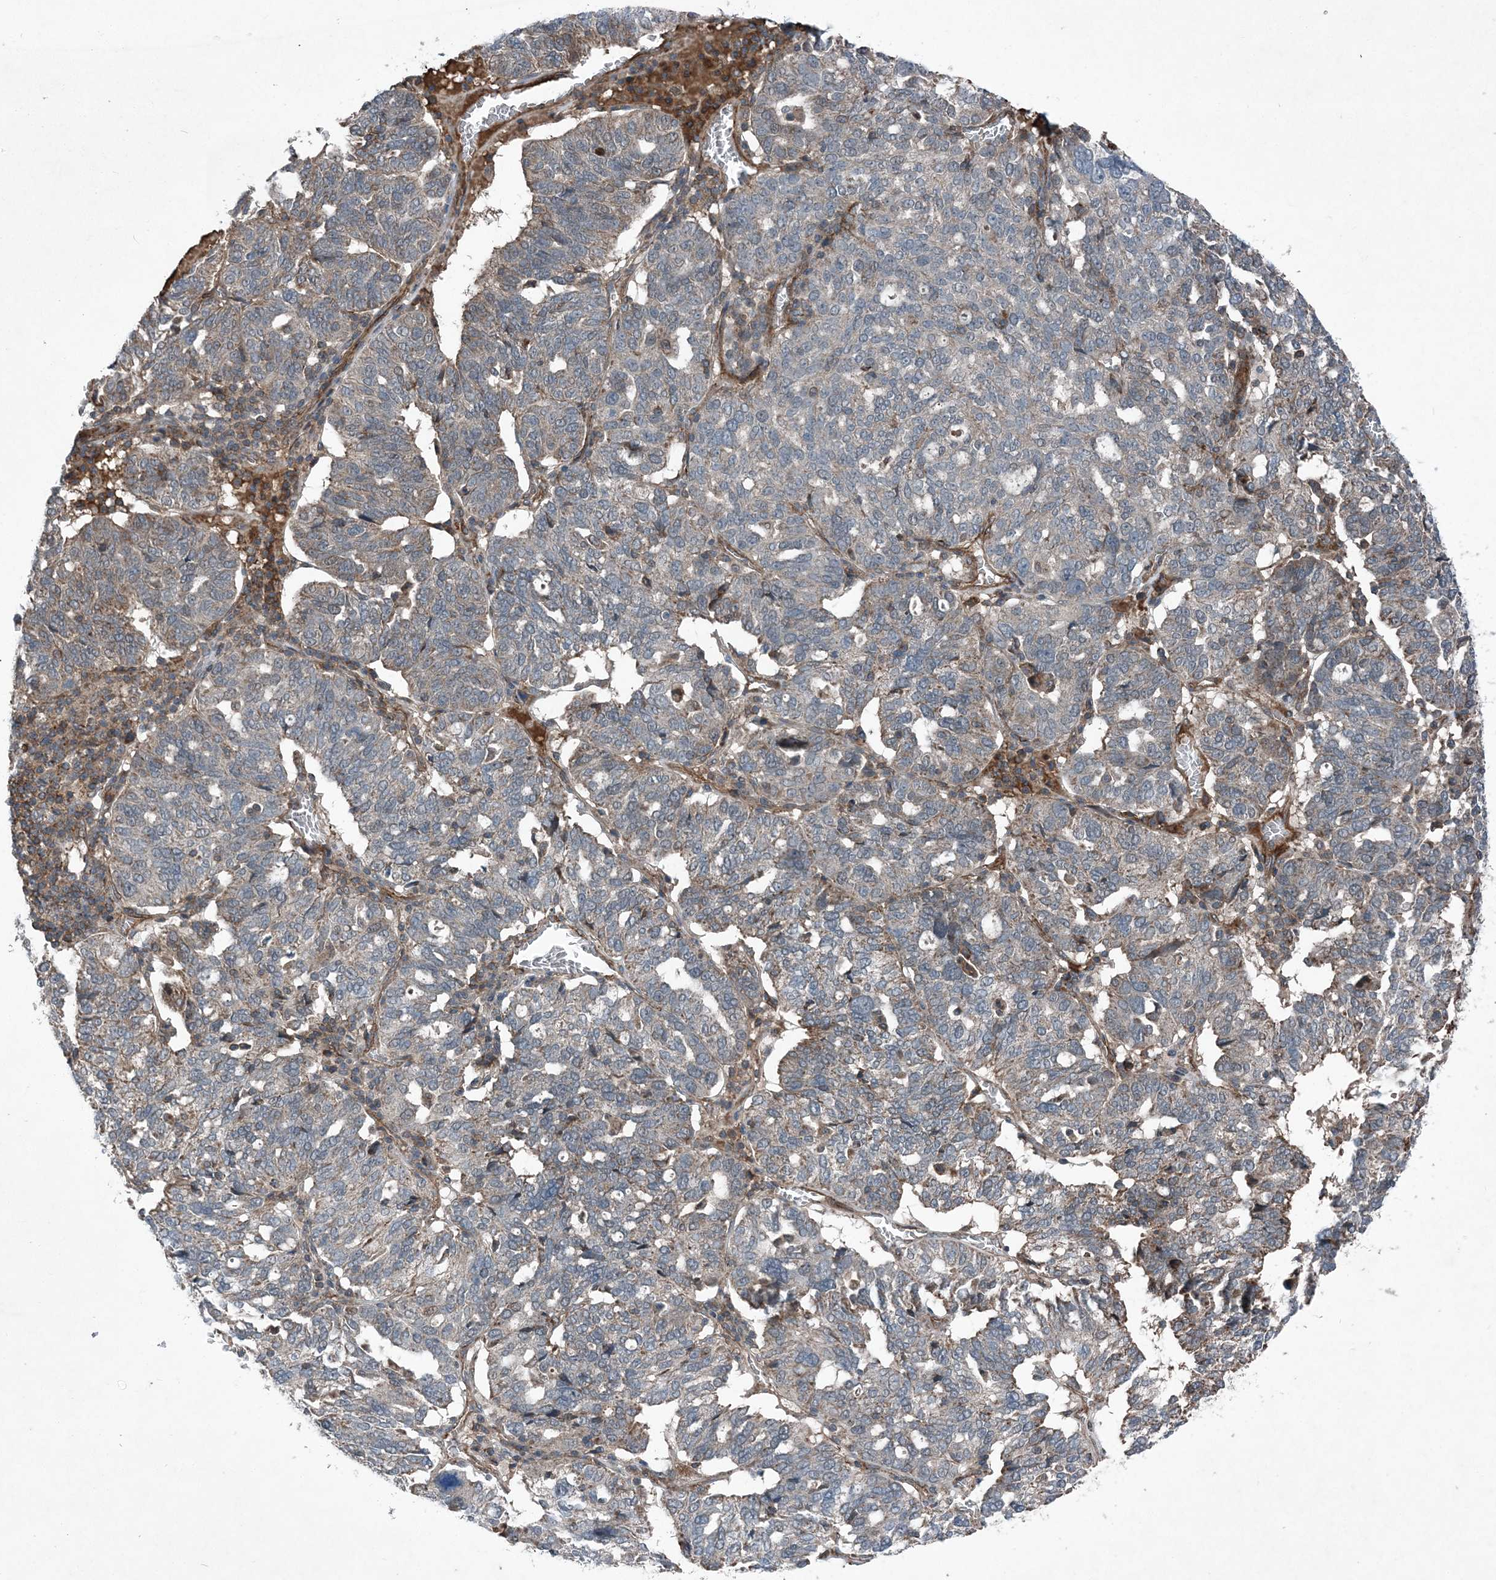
{"staining": {"intensity": "weak", "quantity": "<25%", "location": "cytoplasmic/membranous"}, "tissue": "ovarian cancer", "cell_type": "Tumor cells", "image_type": "cancer", "snomed": [{"axis": "morphology", "description": "Cystadenocarcinoma, serous, NOS"}, {"axis": "topography", "description": "Ovary"}], "caption": "Tumor cells are negative for protein expression in human ovarian cancer.", "gene": "NDUFA2", "patient": {"sex": "female", "age": 59}}